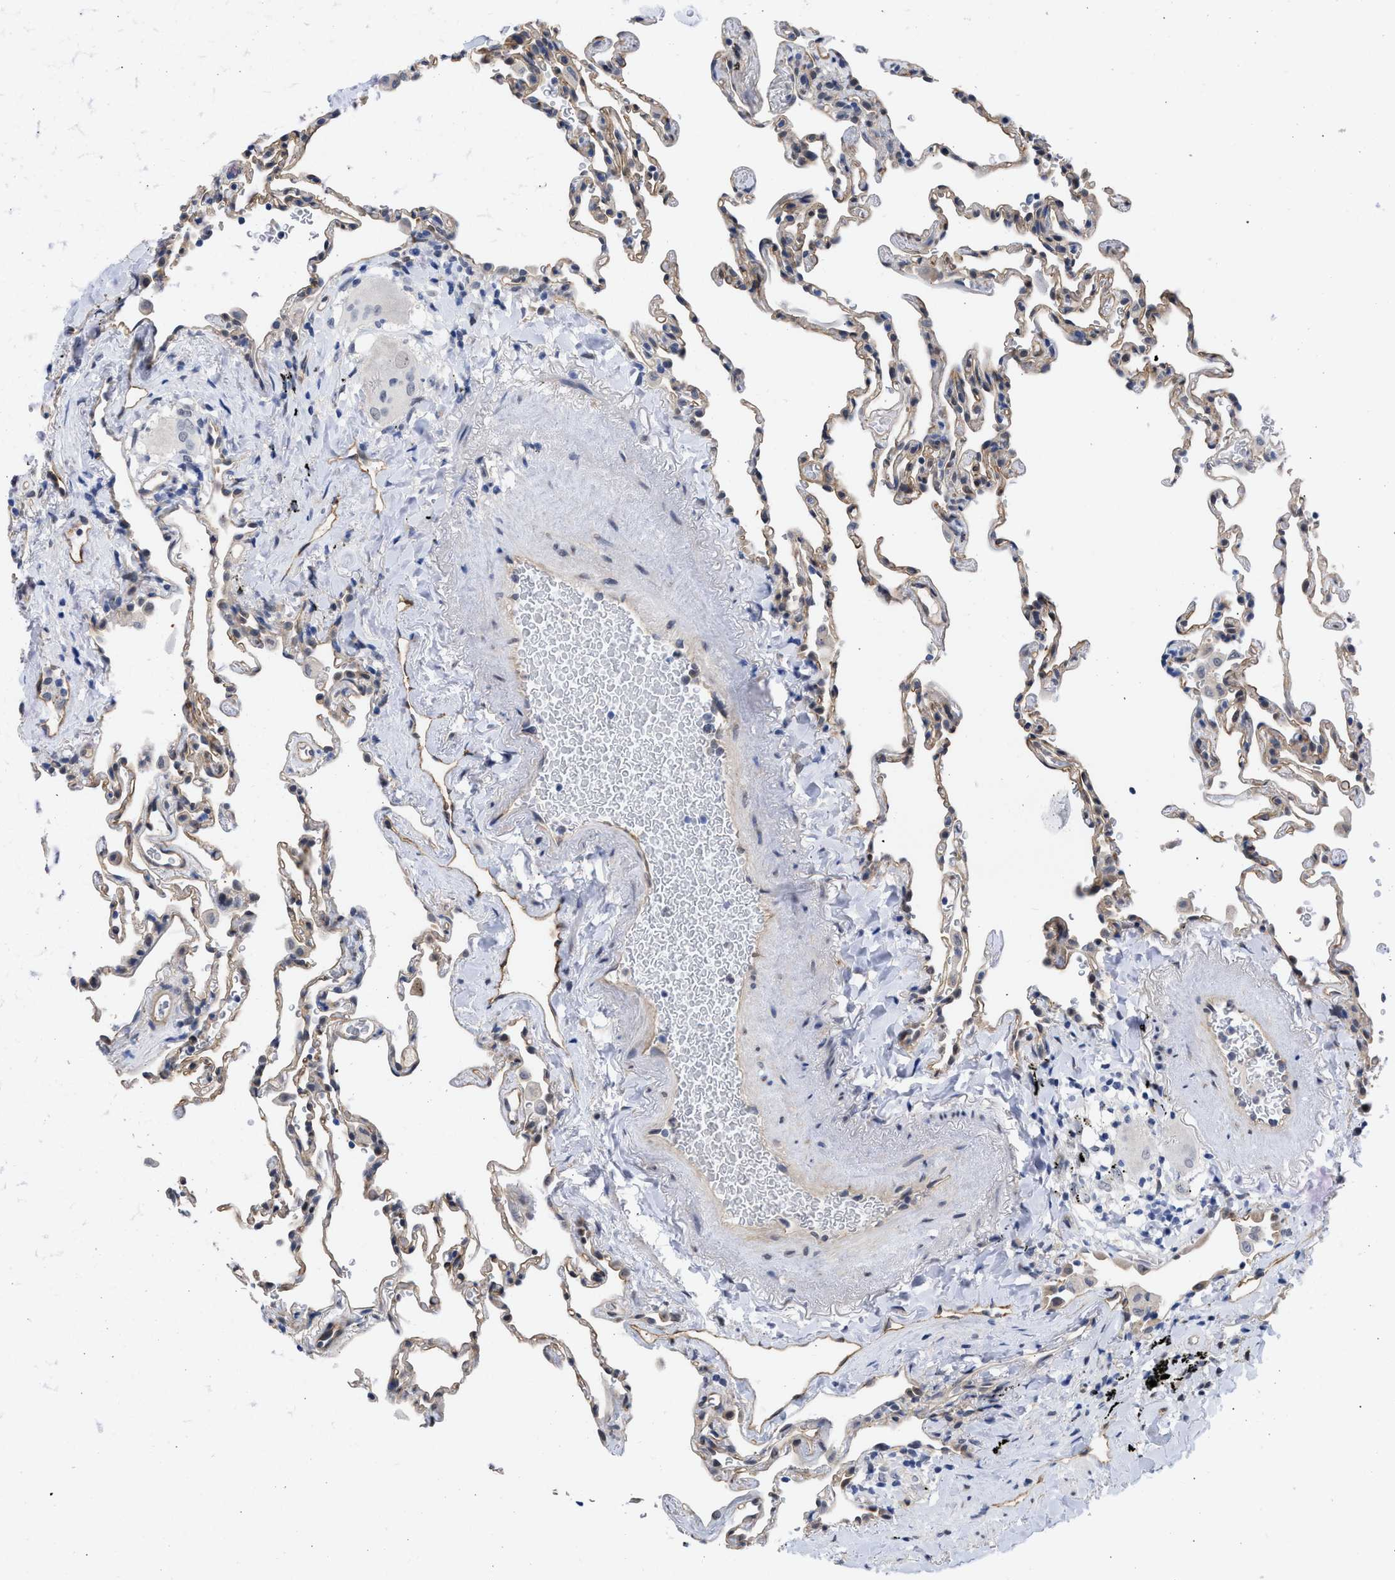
{"staining": {"intensity": "weak", "quantity": "25%-75%", "location": "cytoplasmic/membranous"}, "tissue": "lung", "cell_type": "Alveolar cells", "image_type": "normal", "snomed": [{"axis": "morphology", "description": "Normal tissue, NOS"}, {"axis": "topography", "description": "Lung"}], "caption": "DAB (3,3'-diaminobenzidine) immunohistochemical staining of benign lung exhibits weak cytoplasmic/membranous protein staining in approximately 25%-75% of alveolar cells. The protein of interest is stained brown, and the nuclei are stained in blue (DAB IHC with brightfield microscopy, high magnification).", "gene": "THRA", "patient": {"sex": "male", "age": 59}}